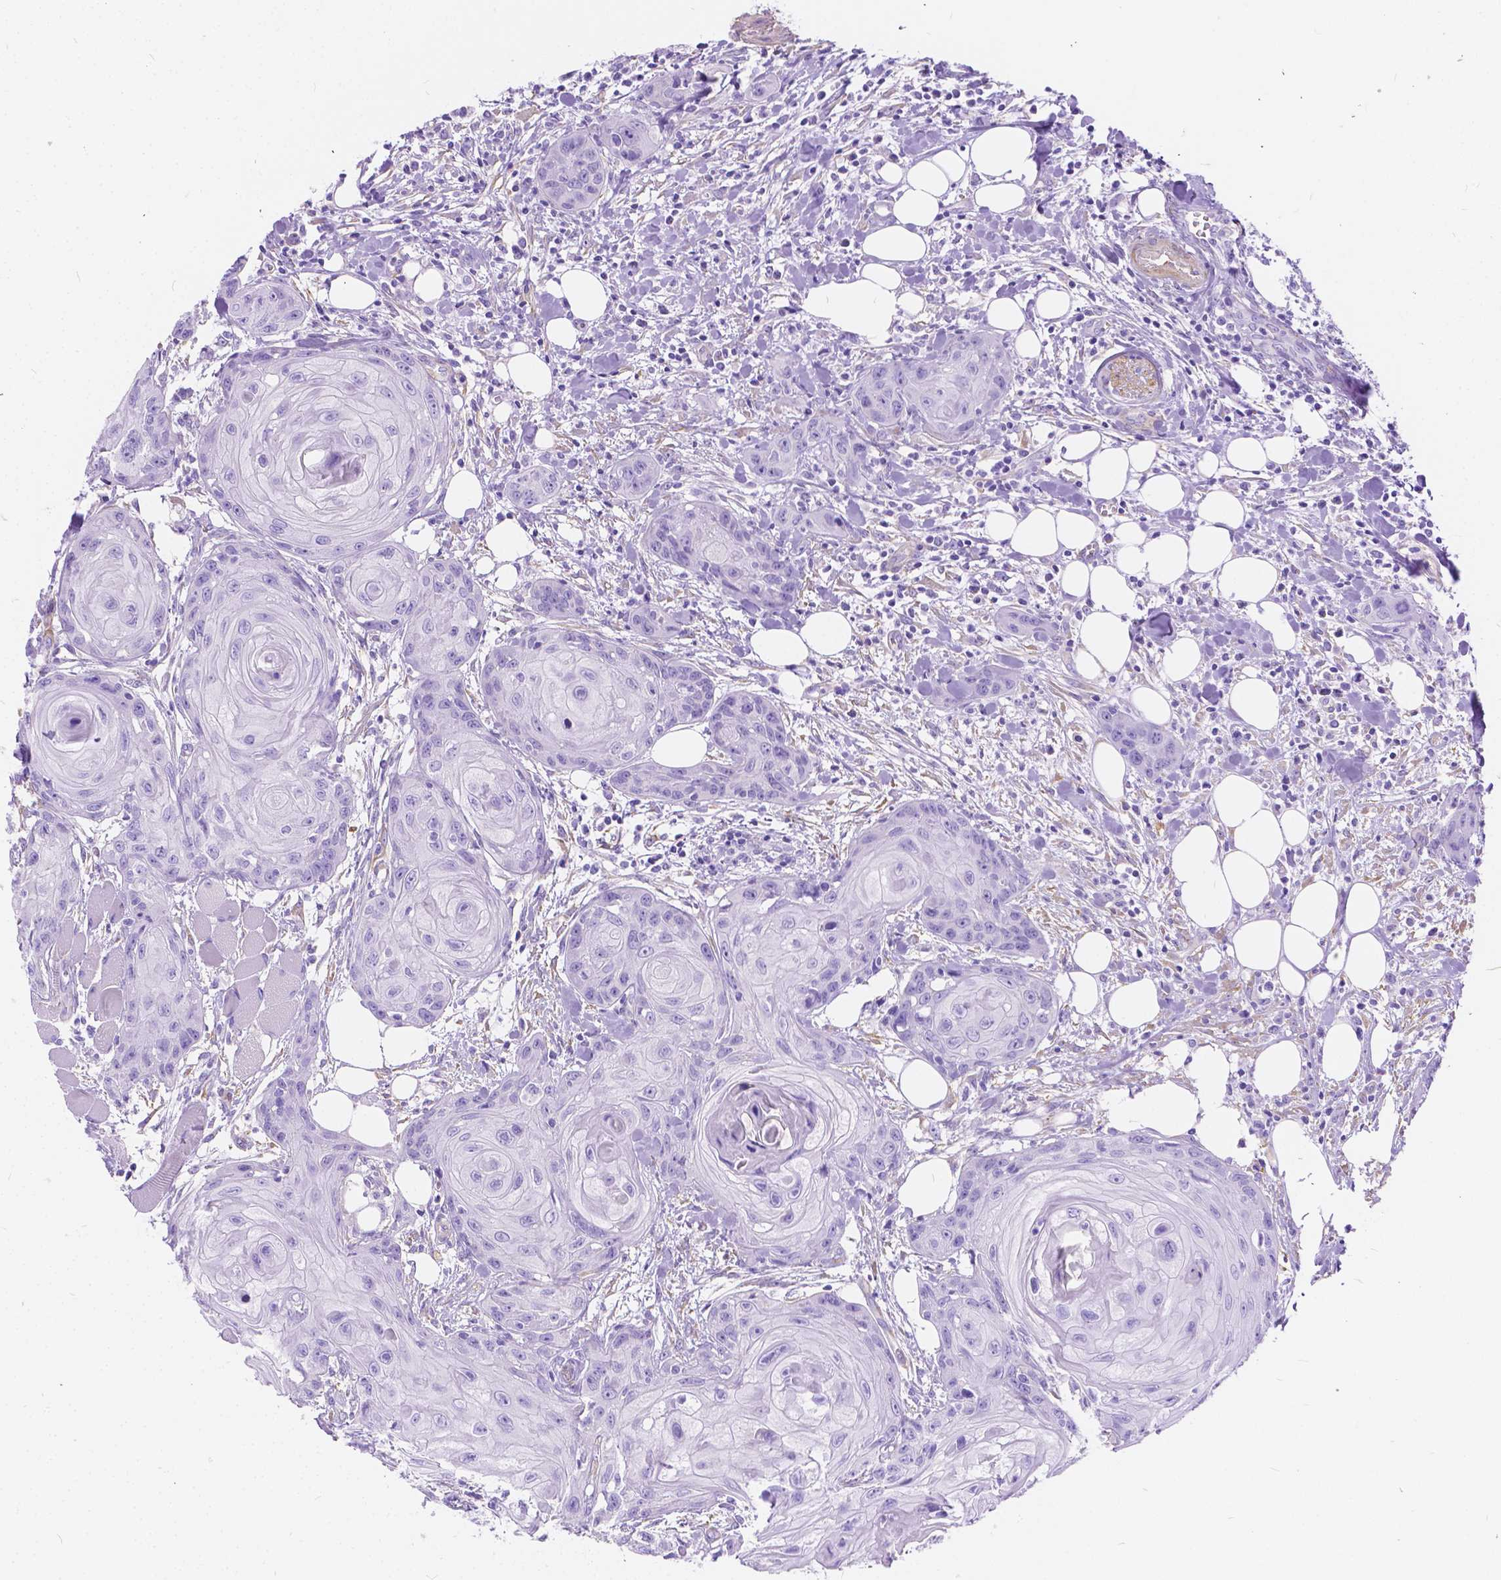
{"staining": {"intensity": "negative", "quantity": "none", "location": "none"}, "tissue": "head and neck cancer", "cell_type": "Tumor cells", "image_type": "cancer", "snomed": [{"axis": "morphology", "description": "Squamous cell carcinoma, NOS"}, {"axis": "topography", "description": "Oral tissue"}, {"axis": "topography", "description": "Head-Neck"}], "caption": "Immunohistochemical staining of human head and neck cancer (squamous cell carcinoma) exhibits no significant staining in tumor cells.", "gene": "CHRM1", "patient": {"sex": "male", "age": 58}}